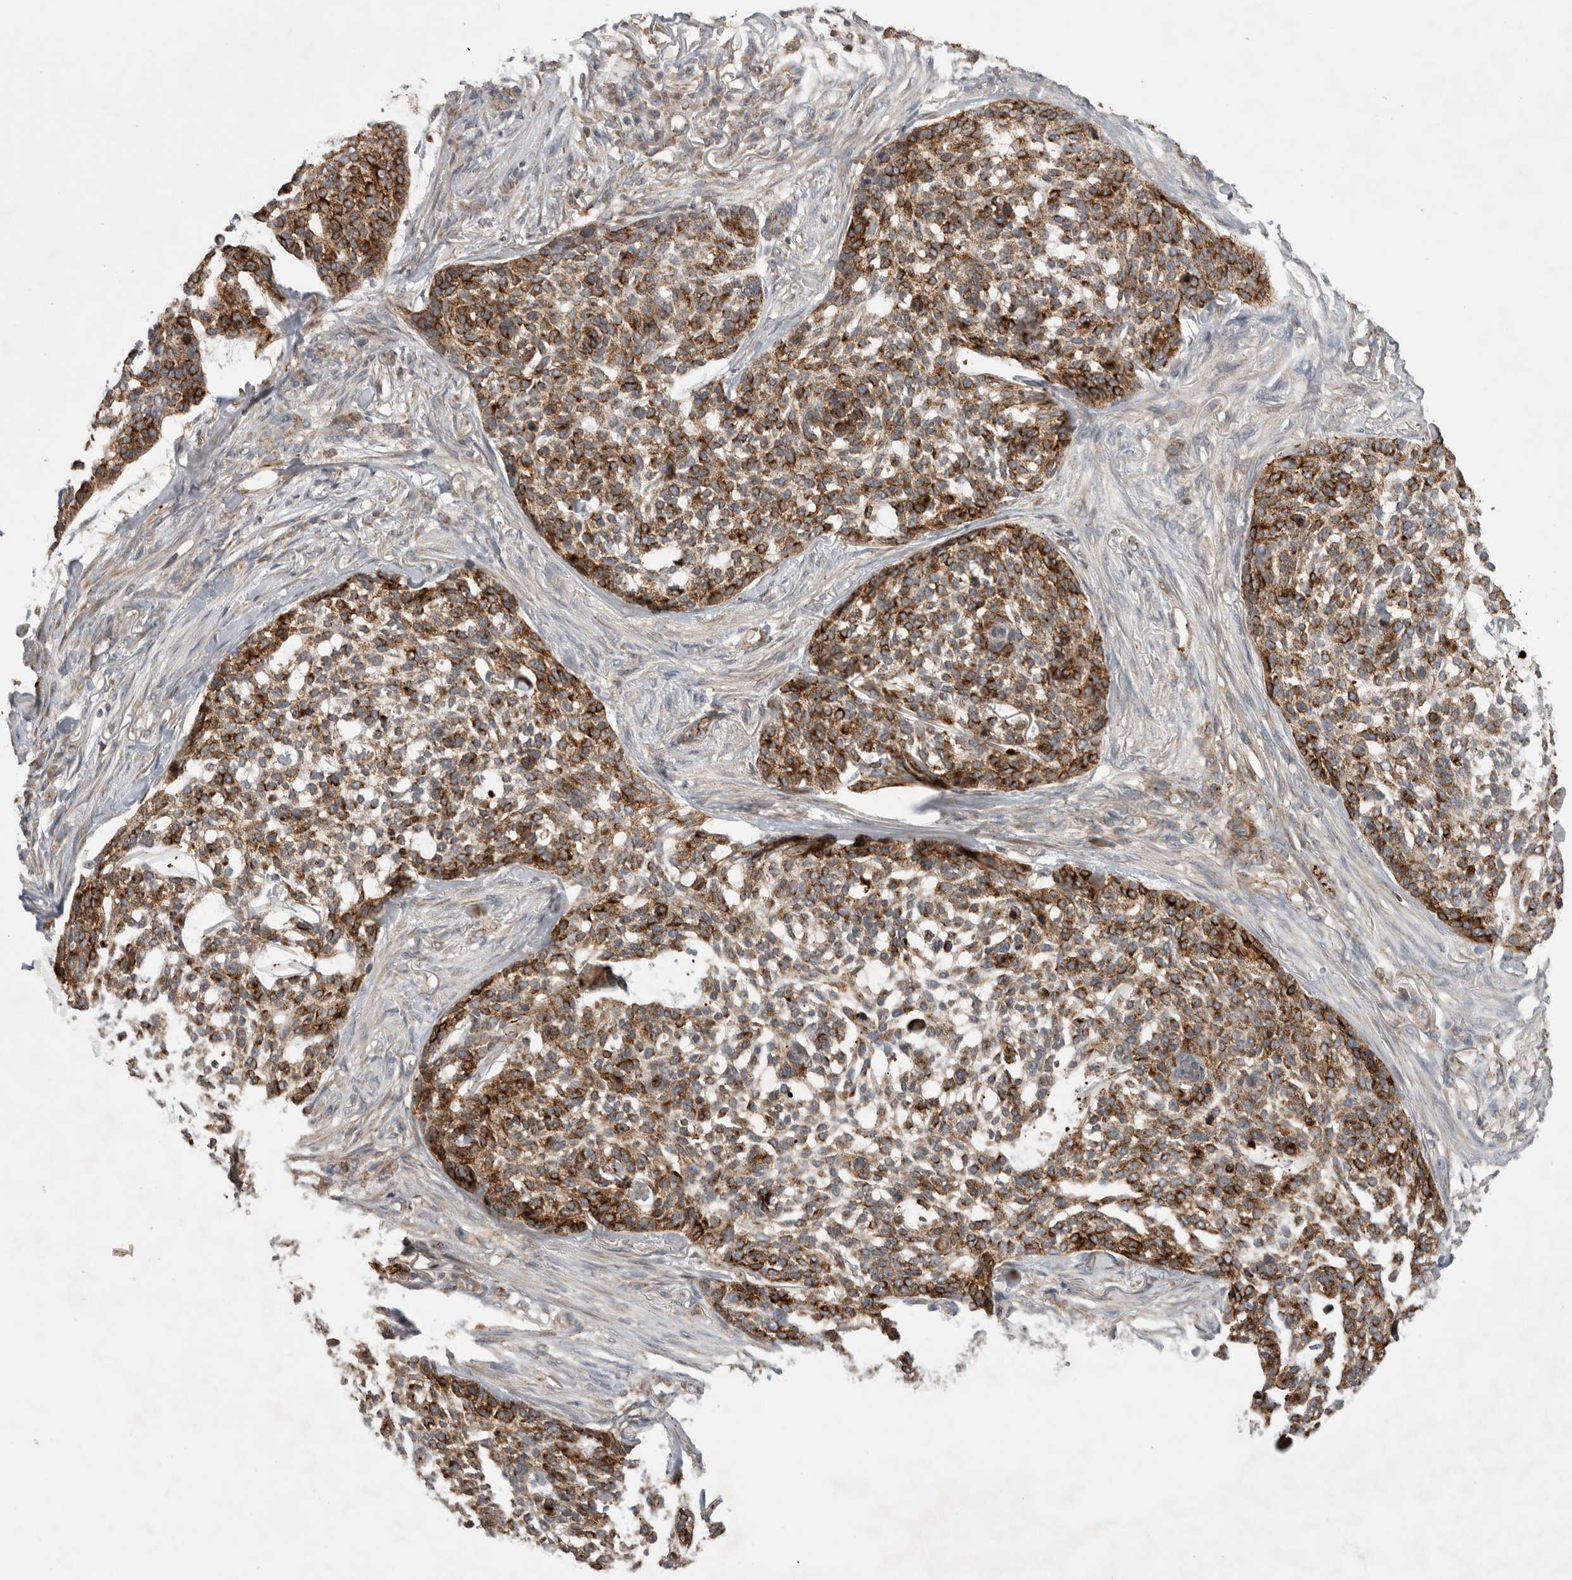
{"staining": {"intensity": "strong", "quantity": ">75%", "location": "cytoplasmic/membranous"}, "tissue": "skin cancer", "cell_type": "Tumor cells", "image_type": "cancer", "snomed": [{"axis": "morphology", "description": "Basal cell carcinoma"}, {"axis": "topography", "description": "Skin"}], "caption": "Protein expression analysis of skin cancer shows strong cytoplasmic/membranous staining in approximately >75% of tumor cells.", "gene": "KCNIP1", "patient": {"sex": "female", "age": 64}}